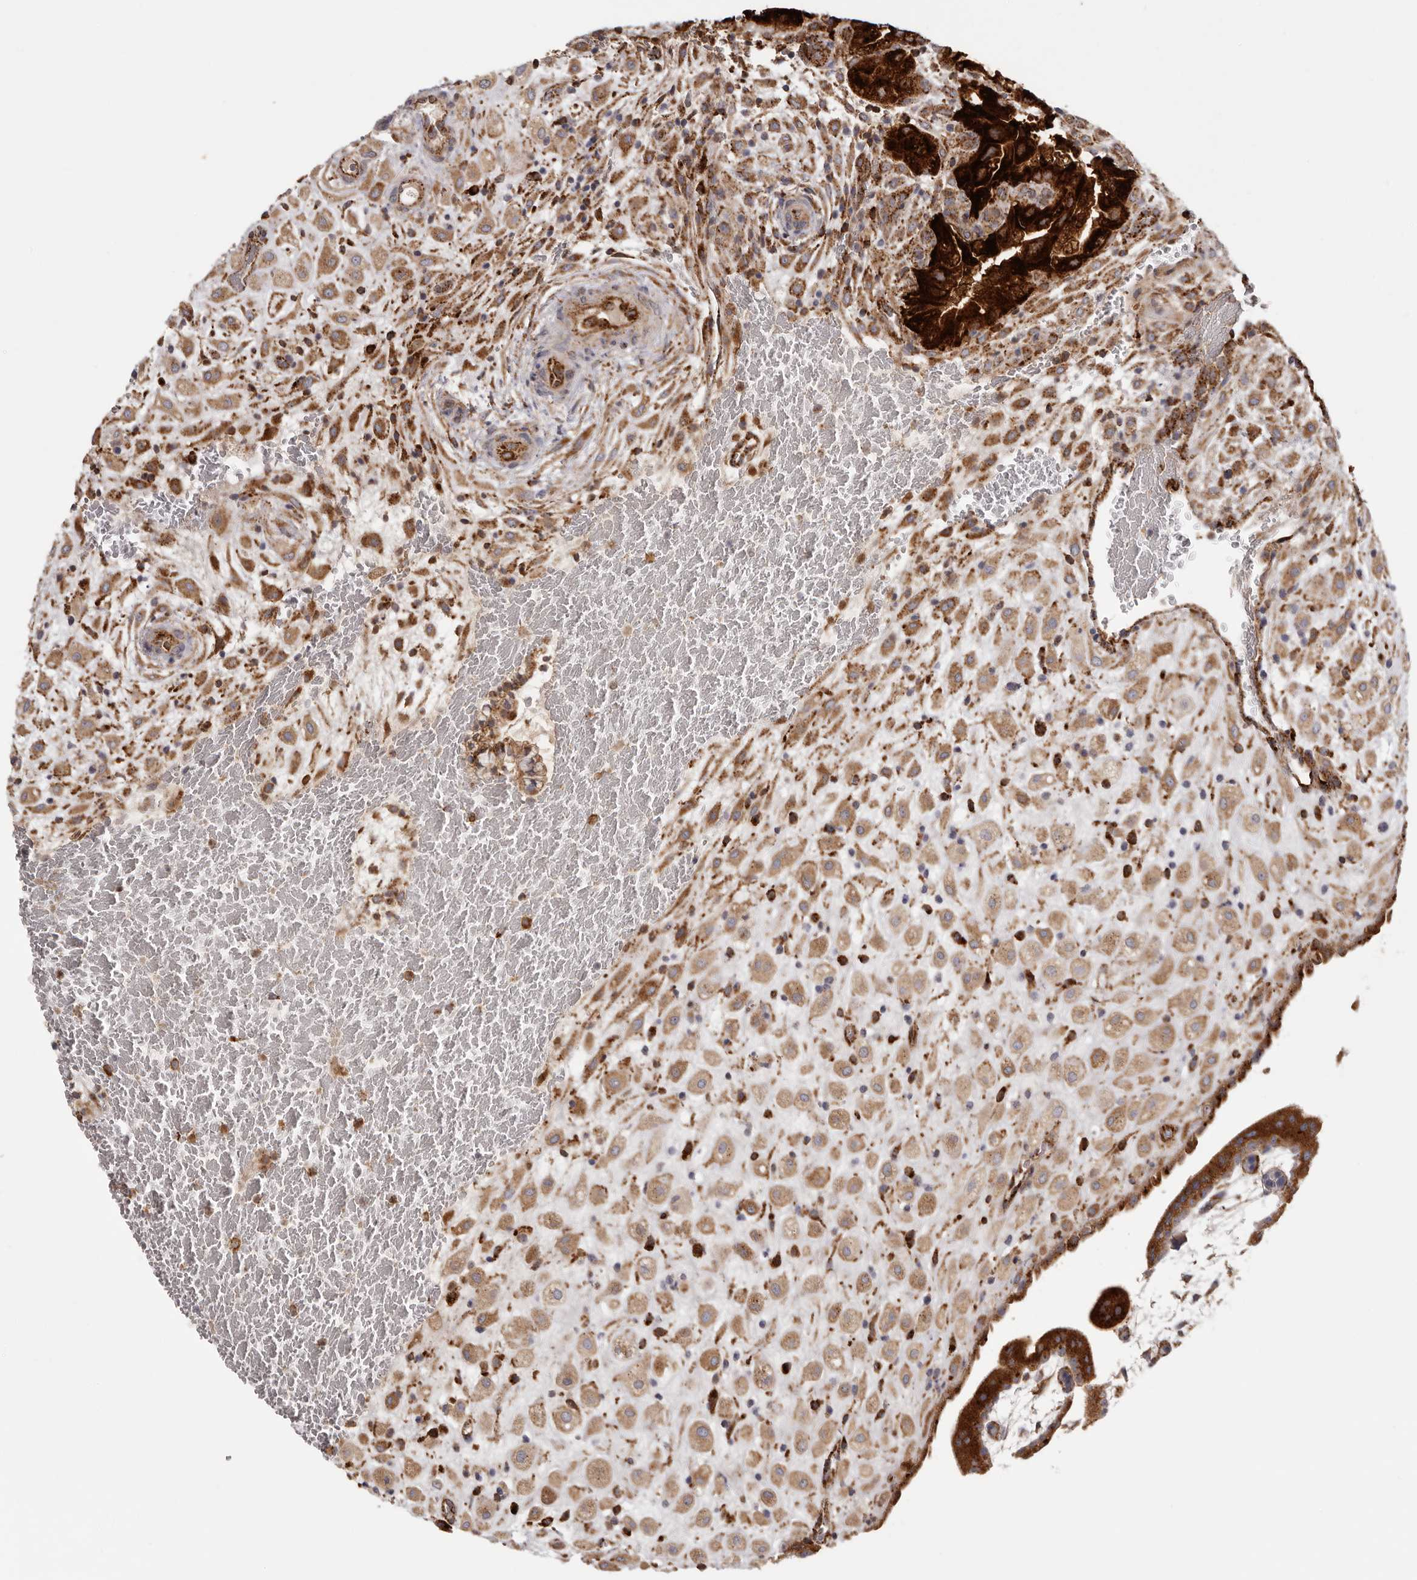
{"staining": {"intensity": "strong", "quantity": ">75%", "location": "cytoplasmic/membranous"}, "tissue": "placenta", "cell_type": "Decidual cells", "image_type": "normal", "snomed": [{"axis": "morphology", "description": "Normal tissue, NOS"}, {"axis": "topography", "description": "Placenta"}], "caption": "DAB immunohistochemical staining of benign placenta demonstrates strong cytoplasmic/membranous protein positivity in approximately >75% of decidual cells. Nuclei are stained in blue.", "gene": "GRN", "patient": {"sex": "female", "age": 35}}